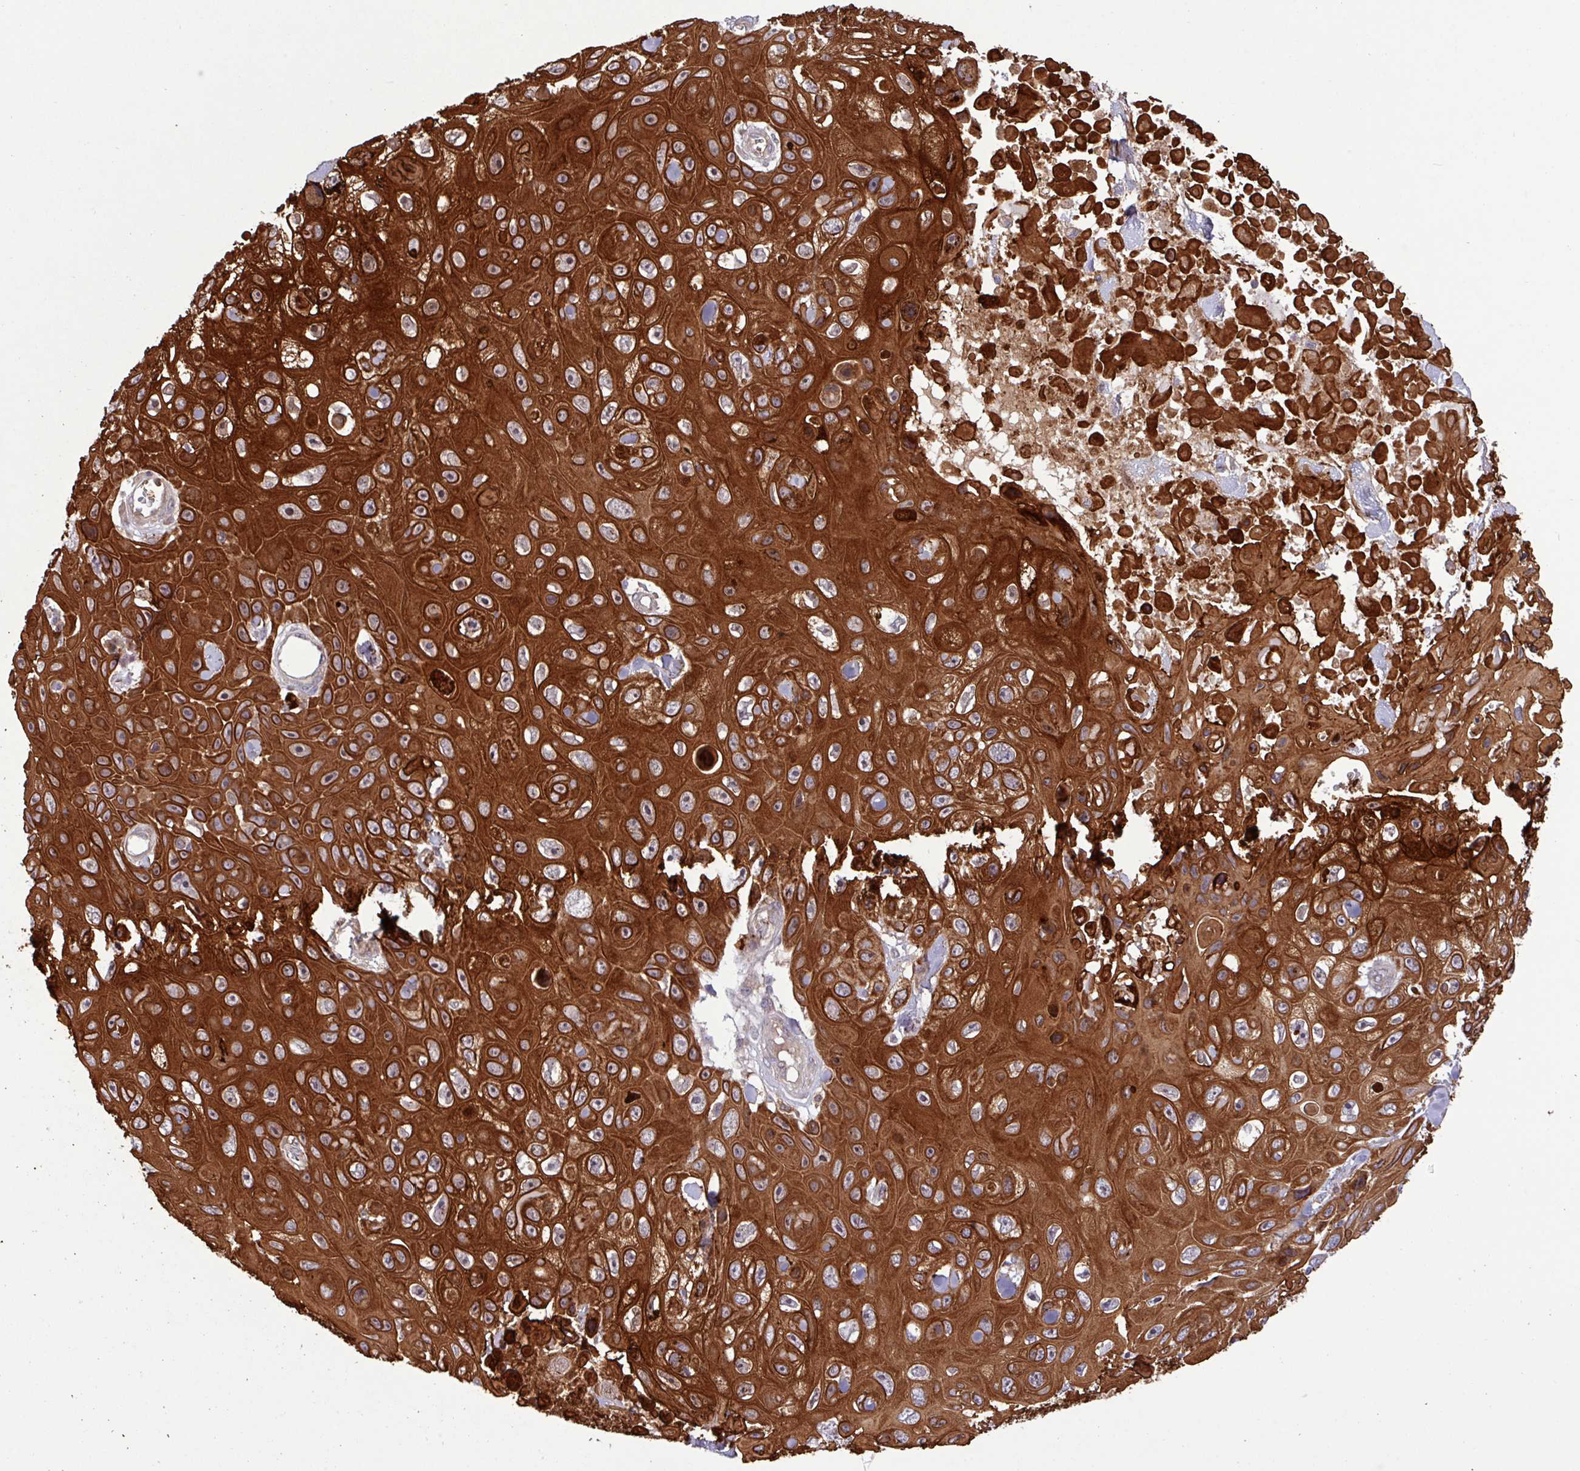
{"staining": {"intensity": "strong", "quantity": ">75%", "location": "cytoplasmic/membranous"}, "tissue": "skin cancer", "cell_type": "Tumor cells", "image_type": "cancer", "snomed": [{"axis": "morphology", "description": "Squamous cell carcinoma, NOS"}, {"axis": "topography", "description": "Skin"}], "caption": "Immunohistochemistry (IHC) (DAB (3,3'-diaminobenzidine)) staining of skin cancer reveals strong cytoplasmic/membranous protein positivity in about >75% of tumor cells.", "gene": "CNTRL", "patient": {"sex": "male", "age": 82}}